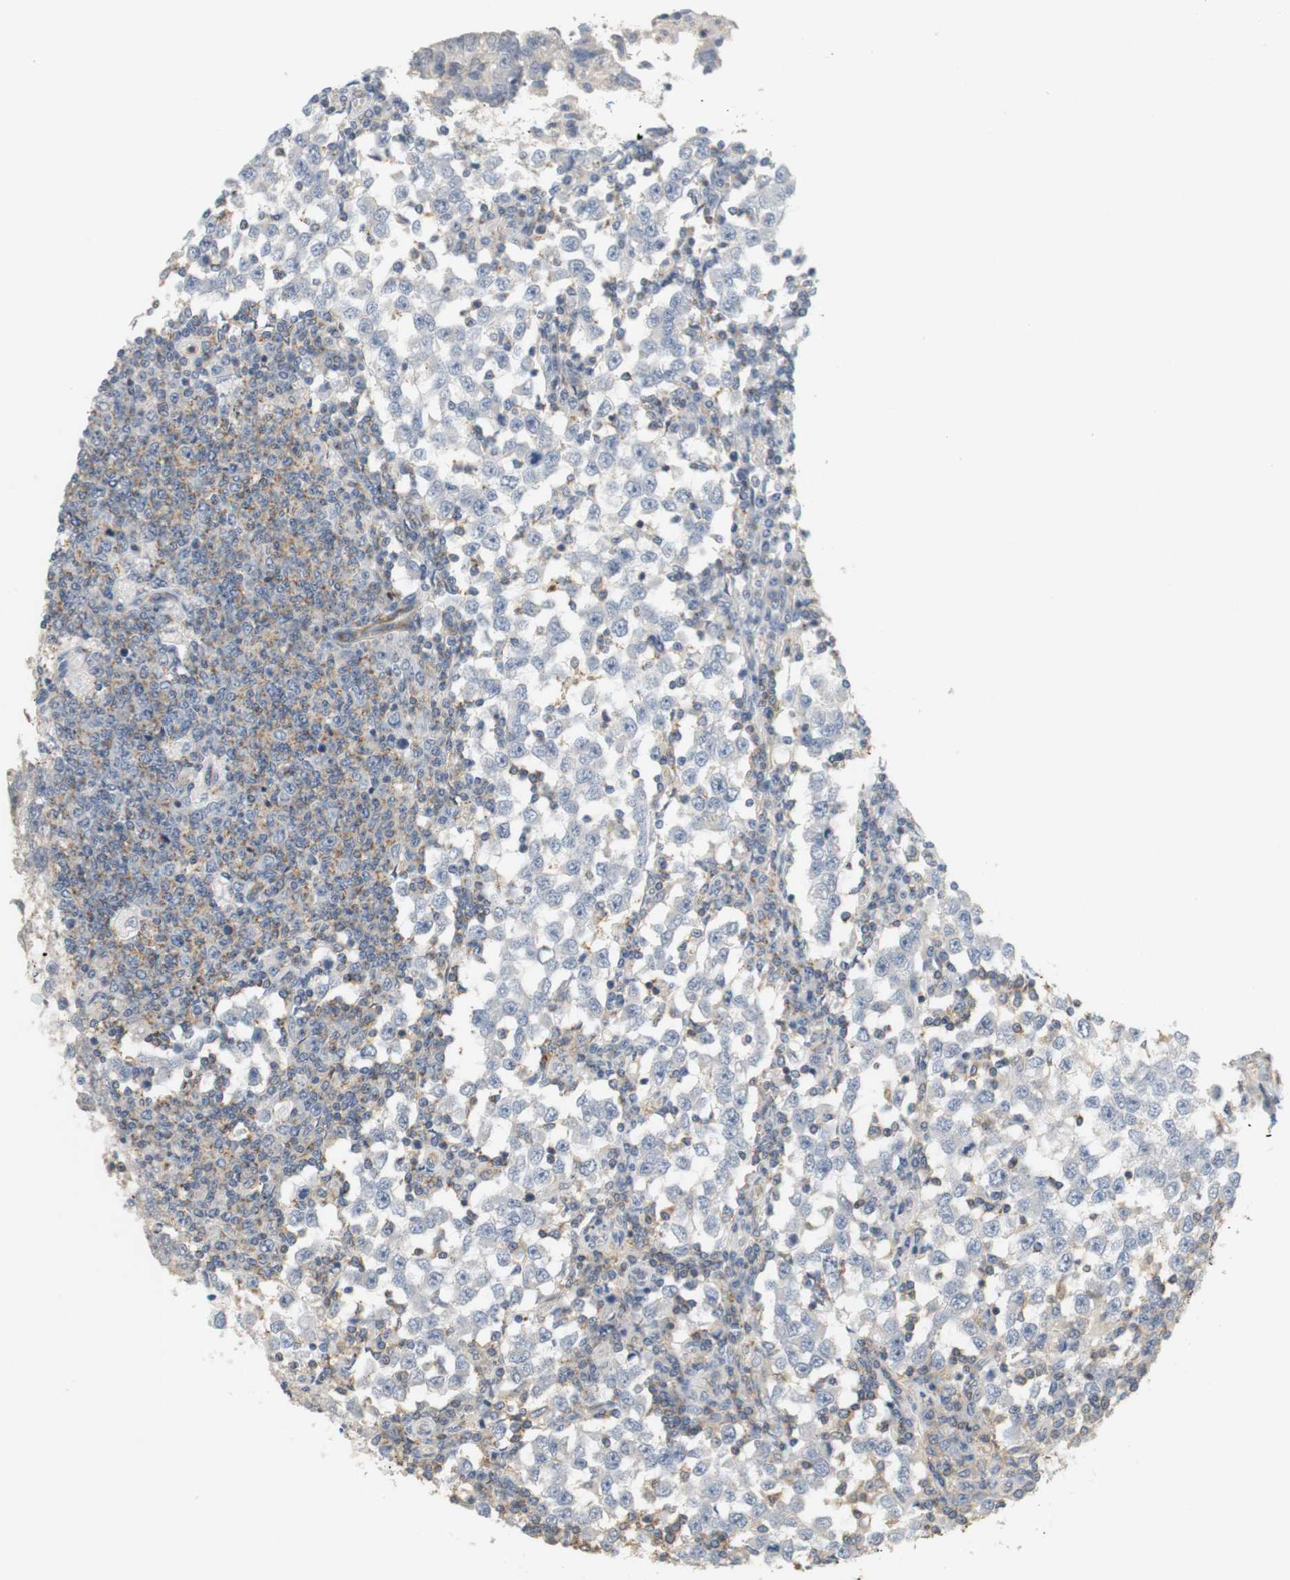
{"staining": {"intensity": "negative", "quantity": "none", "location": "none"}, "tissue": "testis cancer", "cell_type": "Tumor cells", "image_type": "cancer", "snomed": [{"axis": "morphology", "description": "Seminoma, NOS"}, {"axis": "topography", "description": "Testis"}], "caption": "Testis seminoma was stained to show a protein in brown. There is no significant staining in tumor cells. (Stains: DAB (3,3'-diaminobenzidine) immunohistochemistry with hematoxylin counter stain, Microscopy: brightfield microscopy at high magnification).", "gene": "OSR1", "patient": {"sex": "male", "age": 65}}